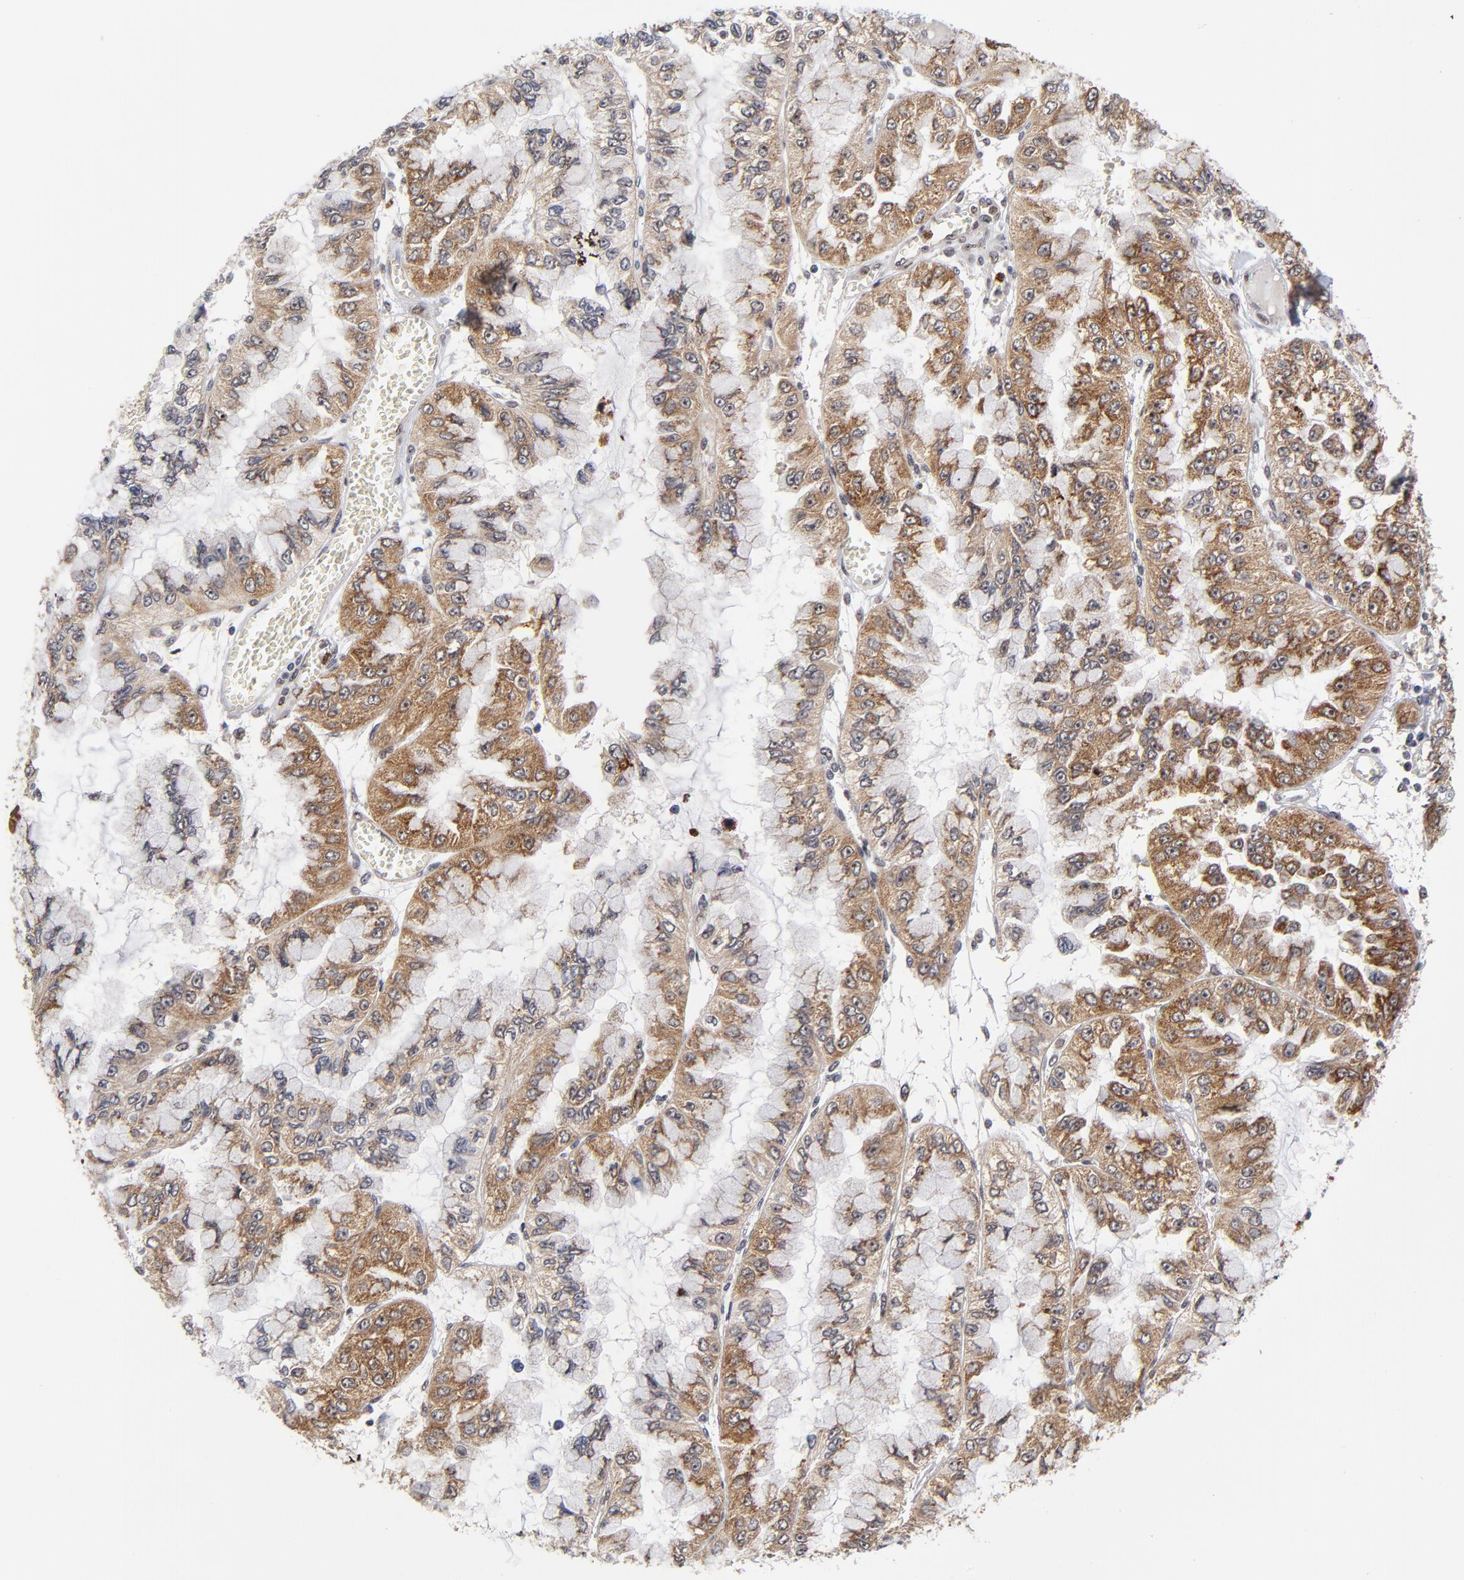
{"staining": {"intensity": "moderate", "quantity": "25%-75%", "location": "cytoplasmic/membranous"}, "tissue": "liver cancer", "cell_type": "Tumor cells", "image_type": "cancer", "snomed": [{"axis": "morphology", "description": "Cholangiocarcinoma"}, {"axis": "topography", "description": "Liver"}], "caption": "Tumor cells demonstrate moderate cytoplasmic/membranous staining in approximately 25%-75% of cells in liver cholangiocarcinoma. Immunohistochemistry stains the protein of interest in brown and the nuclei are stained blue.", "gene": "ZNF419", "patient": {"sex": "female", "age": 79}}